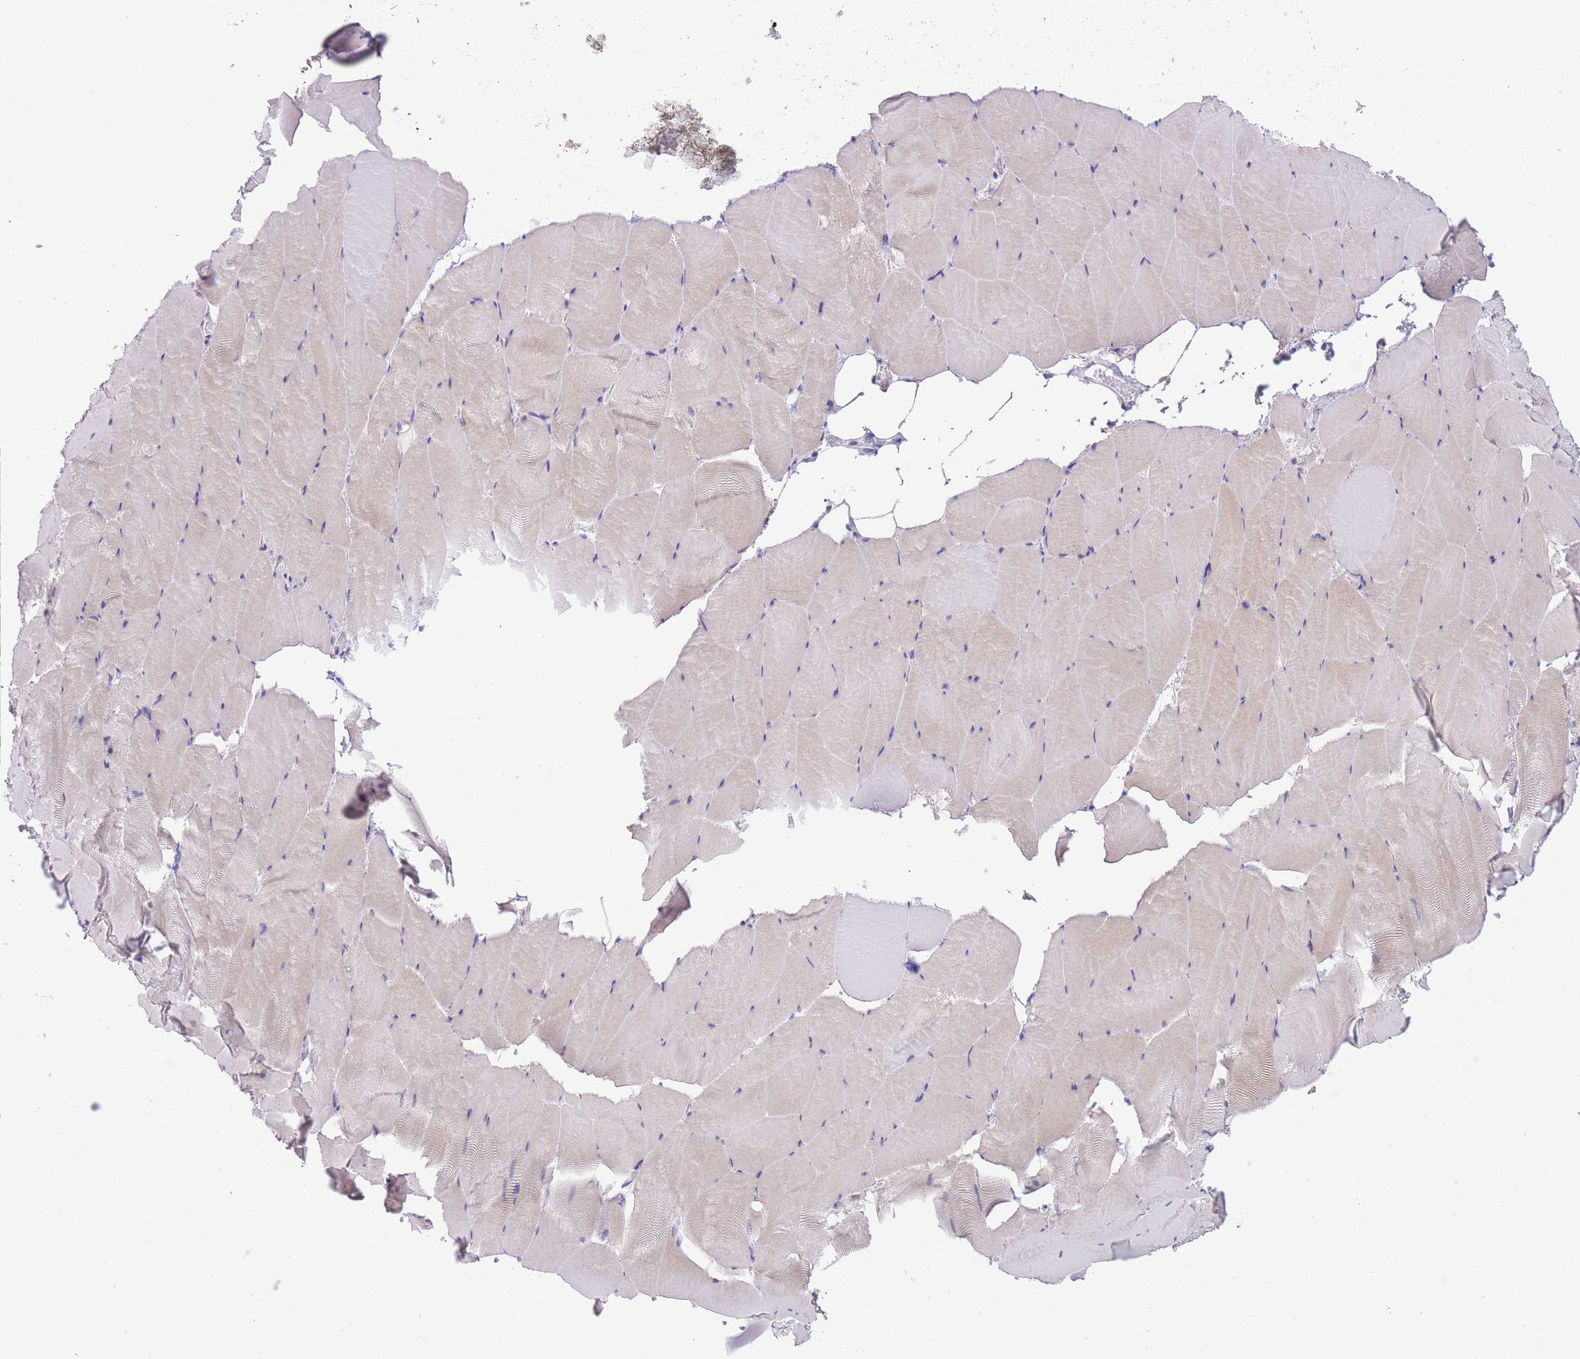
{"staining": {"intensity": "negative", "quantity": "none", "location": "none"}, "tissue": "skeletal muscle", "cell_type": "Myocytes", "image_type": "normal", "snomed": [{"axis": "morphology", "description": "Normal tissue, NOS"}, {"axis": "topography", "description": "Skeletal muscle"}], "caption": "Immunohistochemistry (IHC) micrograph of unremarkable human skeletal muscle stained for a protein (brown), which displays no expression in myocytes. (Brightfield microscopy of DAB immunohistochemistry (IHC) at high magnification).", "gene": "RAI2", "patient": {"sex": "female", "age": 64}}